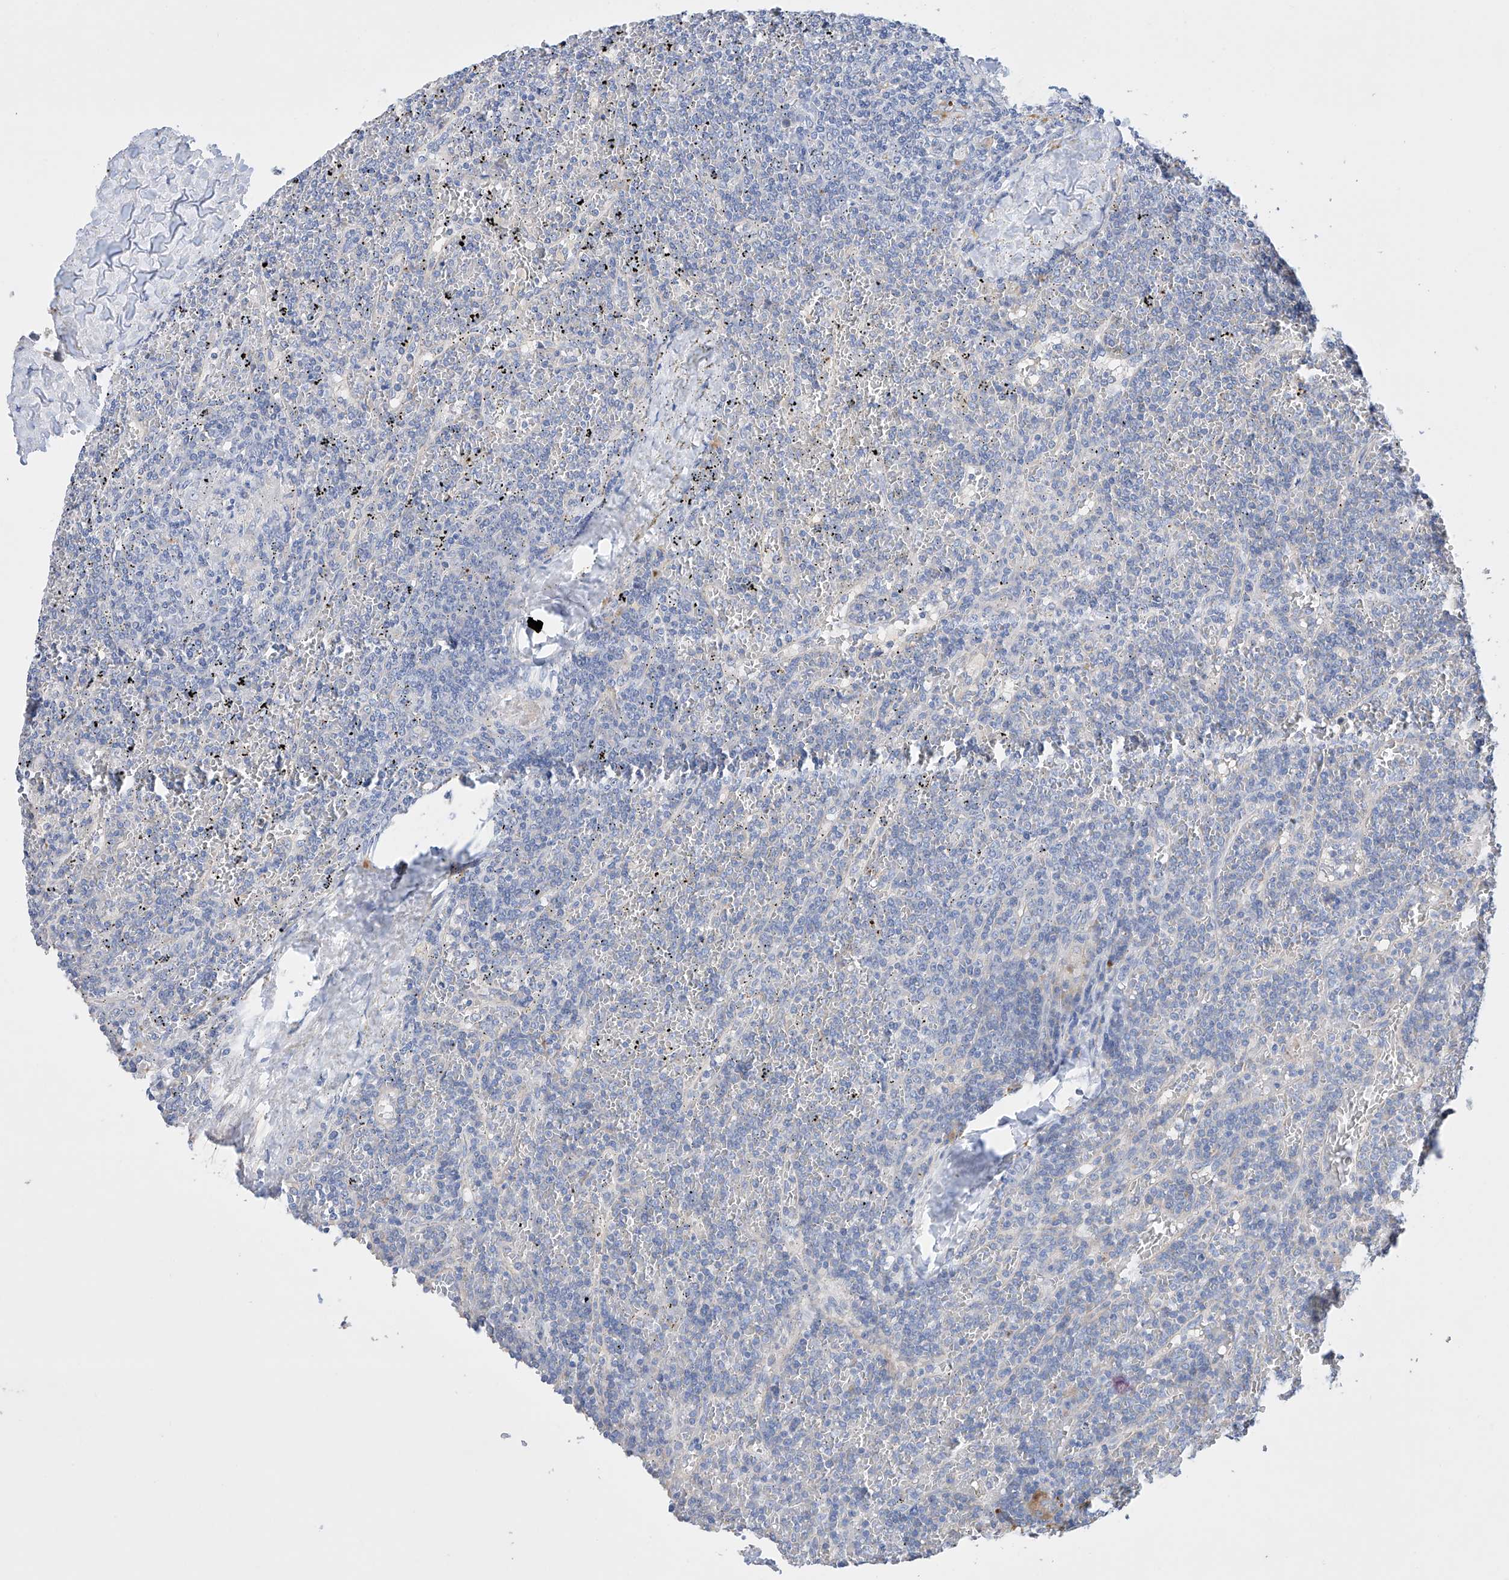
{"staining": {"intensity": "negative", "quantity": "none", "location": "none"}, "tissue": "lymphoma", "cell_type": "Tumor cells", "image_type": "cancer", "snomed": [{"axis": "morphology", "description": "Malignant lymphoma, non-Hodgkin's type, Low grade"}, {"axis": "topography", "description": "Spleen"}], "caption": "An immunohistochemistry (IHC) photomicrograph of low-grade malignant lymphoma, non-Hodgkin's type is shown. There is no staining in tumor cells of low-grade malignant lymphoma, non-Hodgkin's type.", "gene": "AFG1L", "patient": {"sex": "female", "age": 19}}